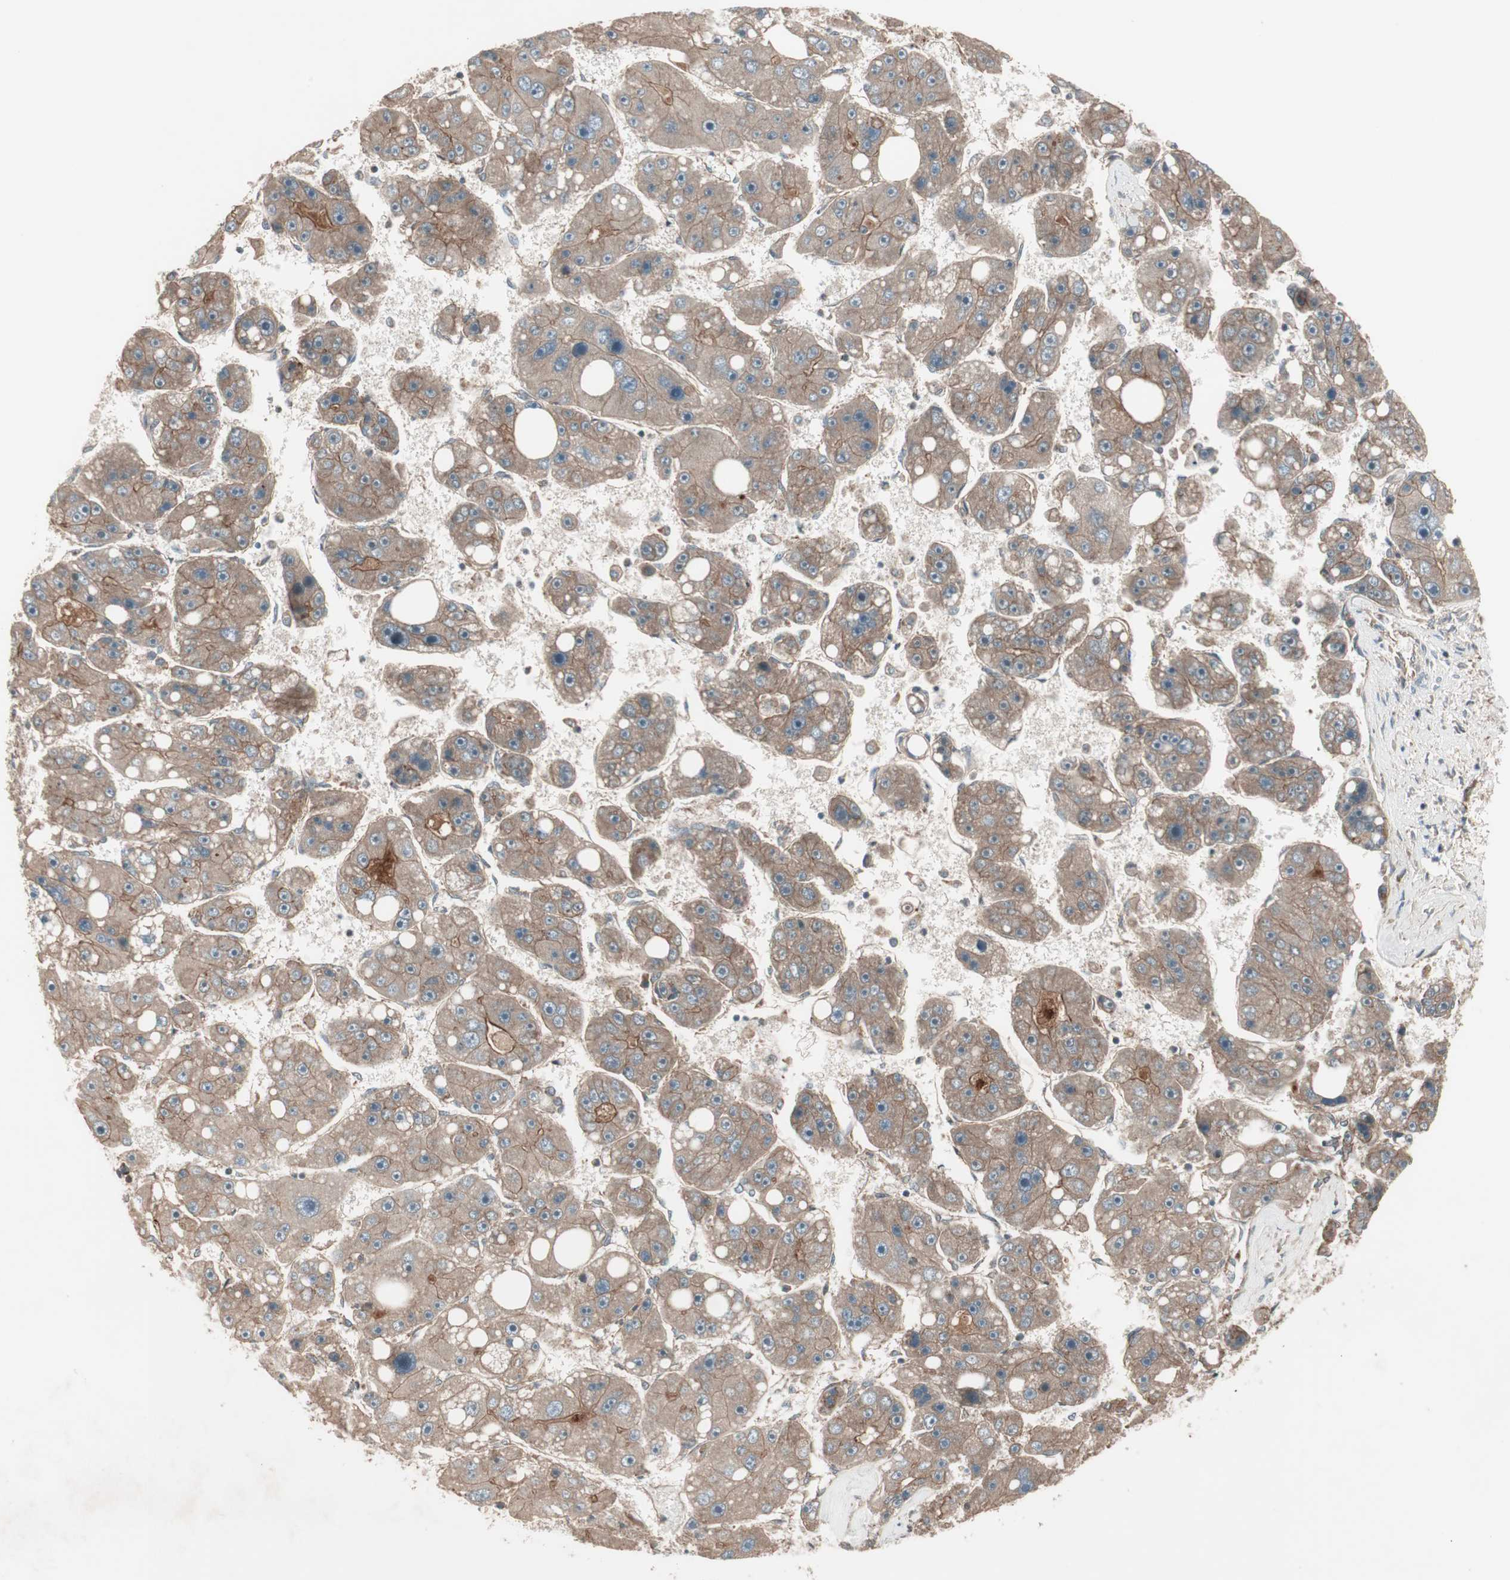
{"staining": {"intensity": "moderate", "quantity": ">75%", "location": "cytoplasmic/membranous"}, "tissue": "liver cancer", "cell_type": "Tumor cells", "image_type": "cancer", "snomed": [{"axis": "morphology", "description": "Carcinoma, Hepatocellular, NOS"}, {"axis": "topography", "description": "Liver"}], "caption": "This micrograph shows immunohistochemistry (IHC) staining of liver hepatocellular carcinoma, with medium moderate cytoplasmic/membranous expression in approximately >75% of tumor cells.", "gene": "TFPI", "patient": {"sex": "female", "age": 61}}